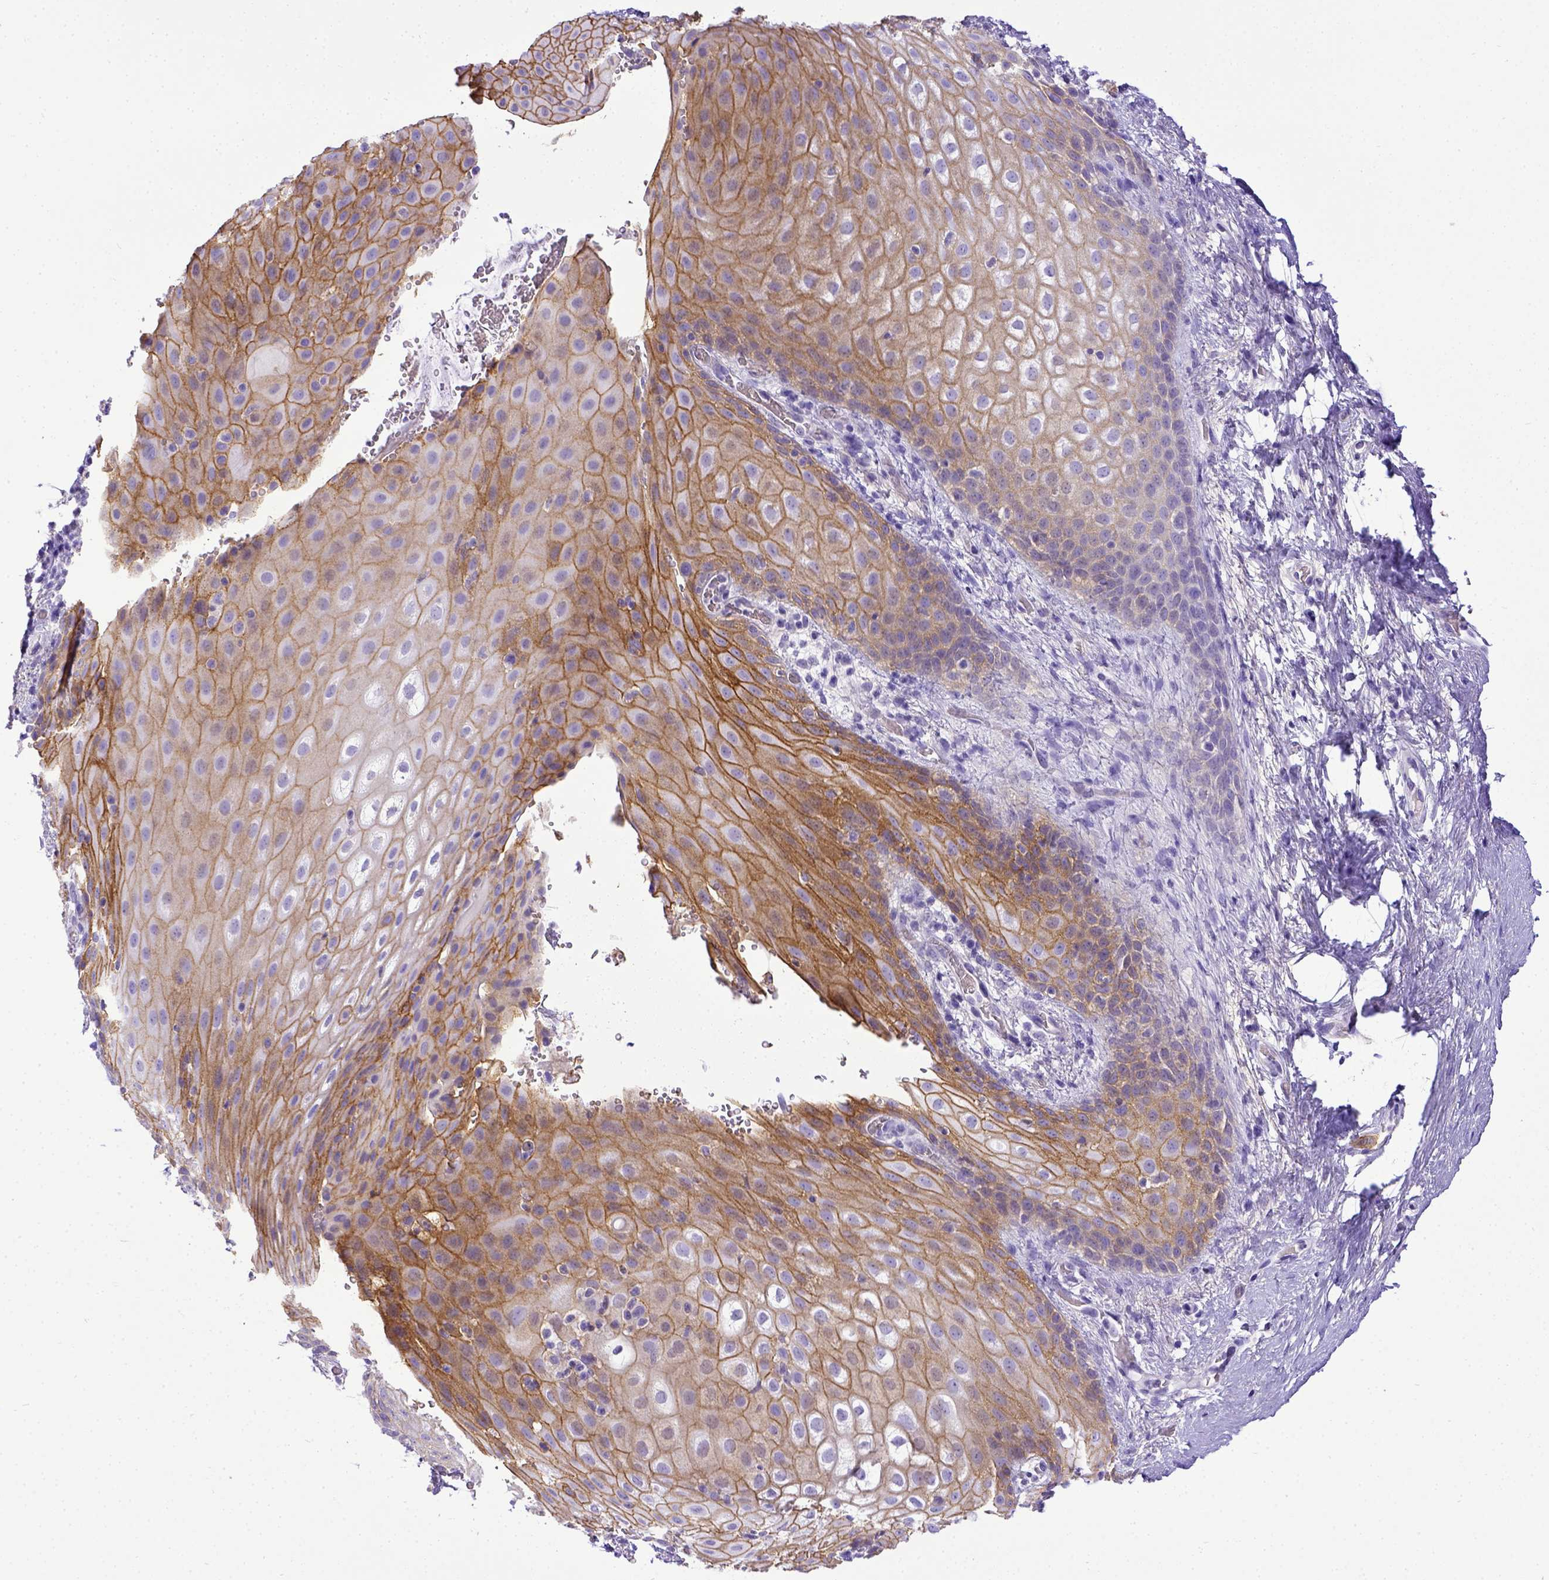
{"staining": {"intensity": "moderate", "quantity": "25%-75%", "location": "cytoplasmic/membranous"}, "tissue": "skin", "cell_type": "Epidermal cells", "image_type": "normal", "snomed": [{"axis": "morphology", "description": "Normal tissue, NOS"}, {"axis": "topography", "description": "Anal"}], "caption": "This micrograph demonstrates normal skin stained with immunohistochemistry (IHC) to label a protein in brown. The cytoplasmic/membranous of epidermal cells show moderate positivity for the protein. Nuclei are counter-stained blue.", "gene": "BTN1A1", "patient": {"sex": "female", "age": 46}}